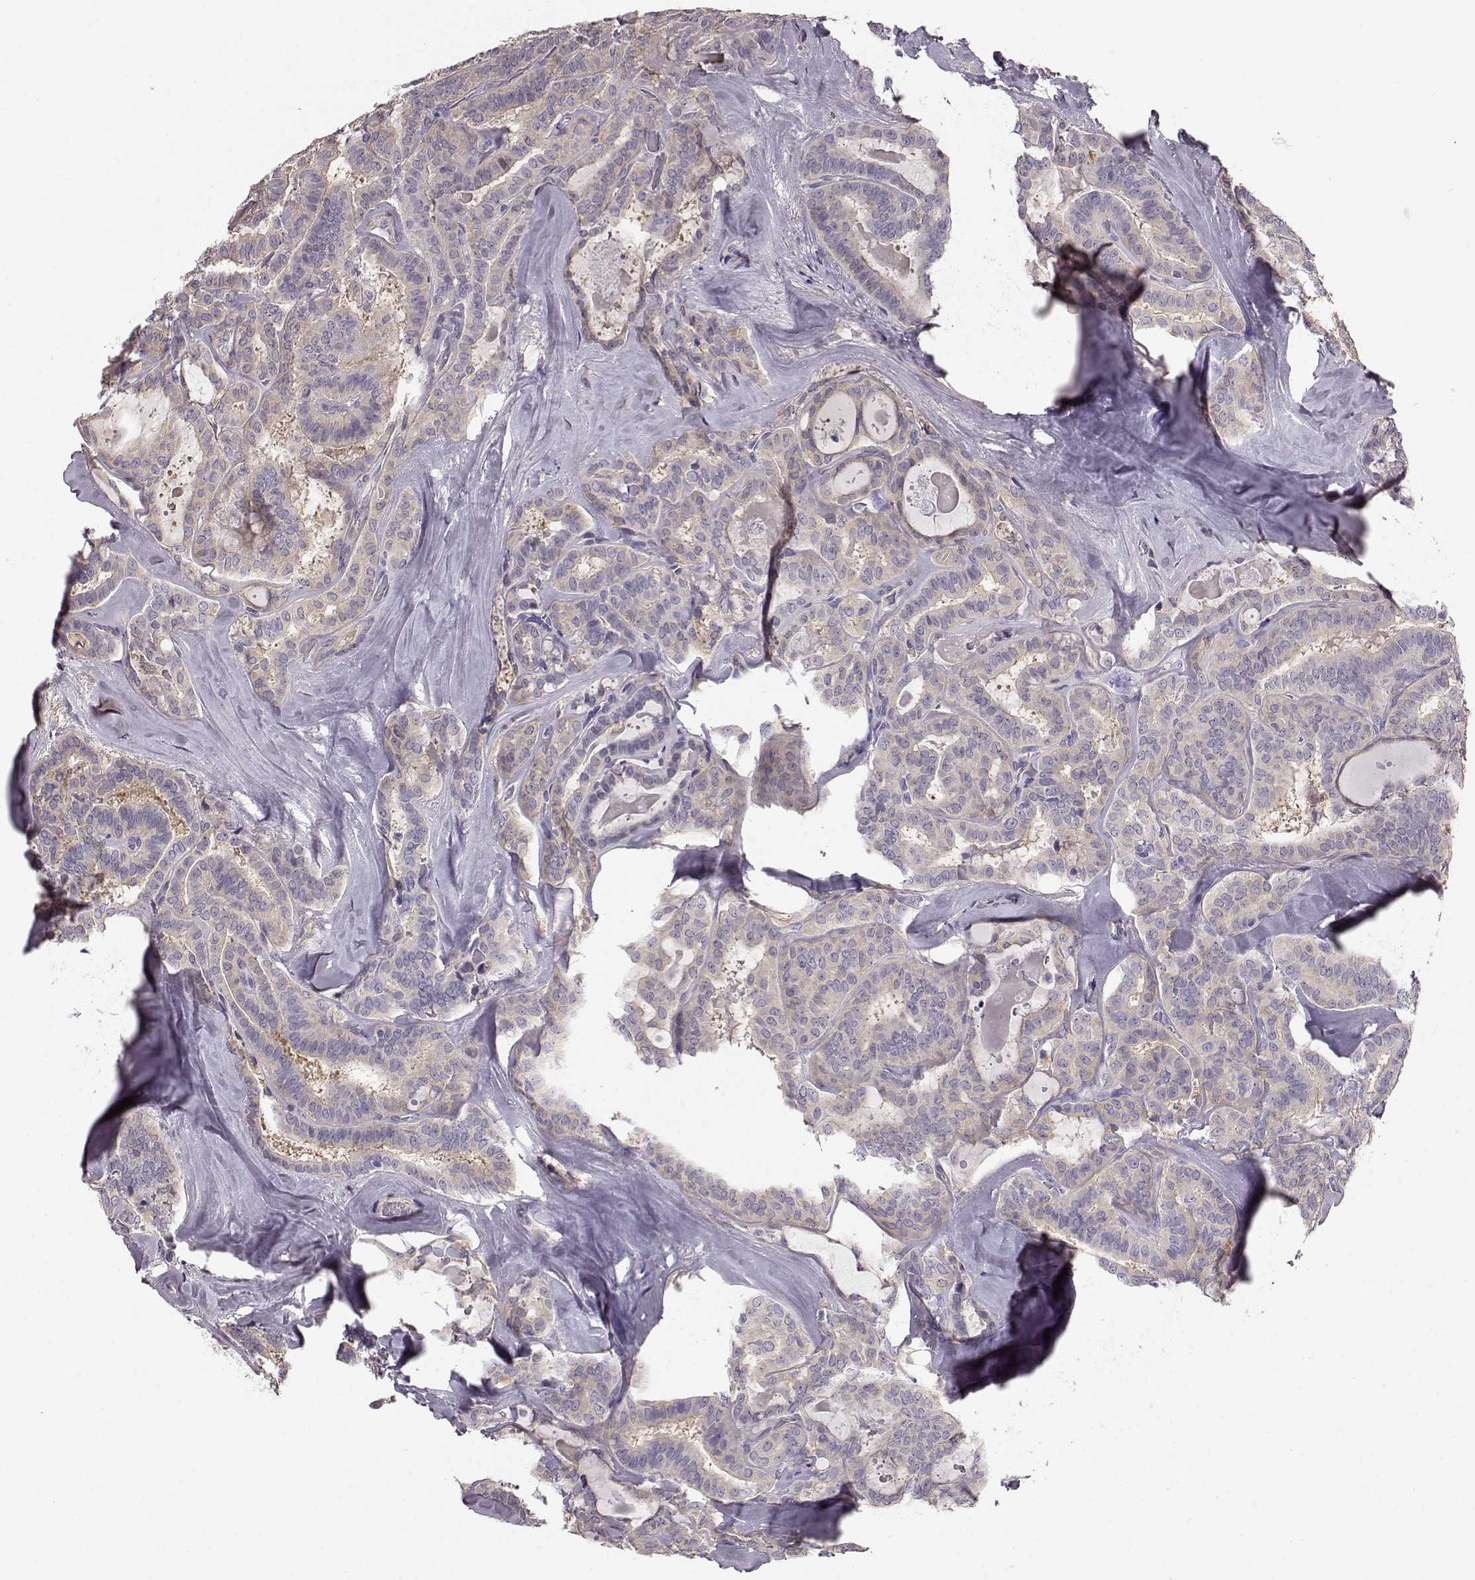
{"staining": {"intensity": "weak", "quantity": "25%-75%", "location": "cytoplasmic/membranous"}, "tissue": "thyroid cancer", "cell_type": "Tumor cells", "image_type": "cancer", "snomed": [{"axis": "morphology", "description": "Papillary adenocarcinoma, NOS"}, {"axis": "topography", "description": "Thyroid gland"}], "caption": "Protein staining of thyroid papillary adenocarcinoma tissue displays weak cytoplasmic/membranous expression in approximately 25%-75% of tumor cells.", "gene": "GPR50", "patient": {"sex": "female", "age": 39}}